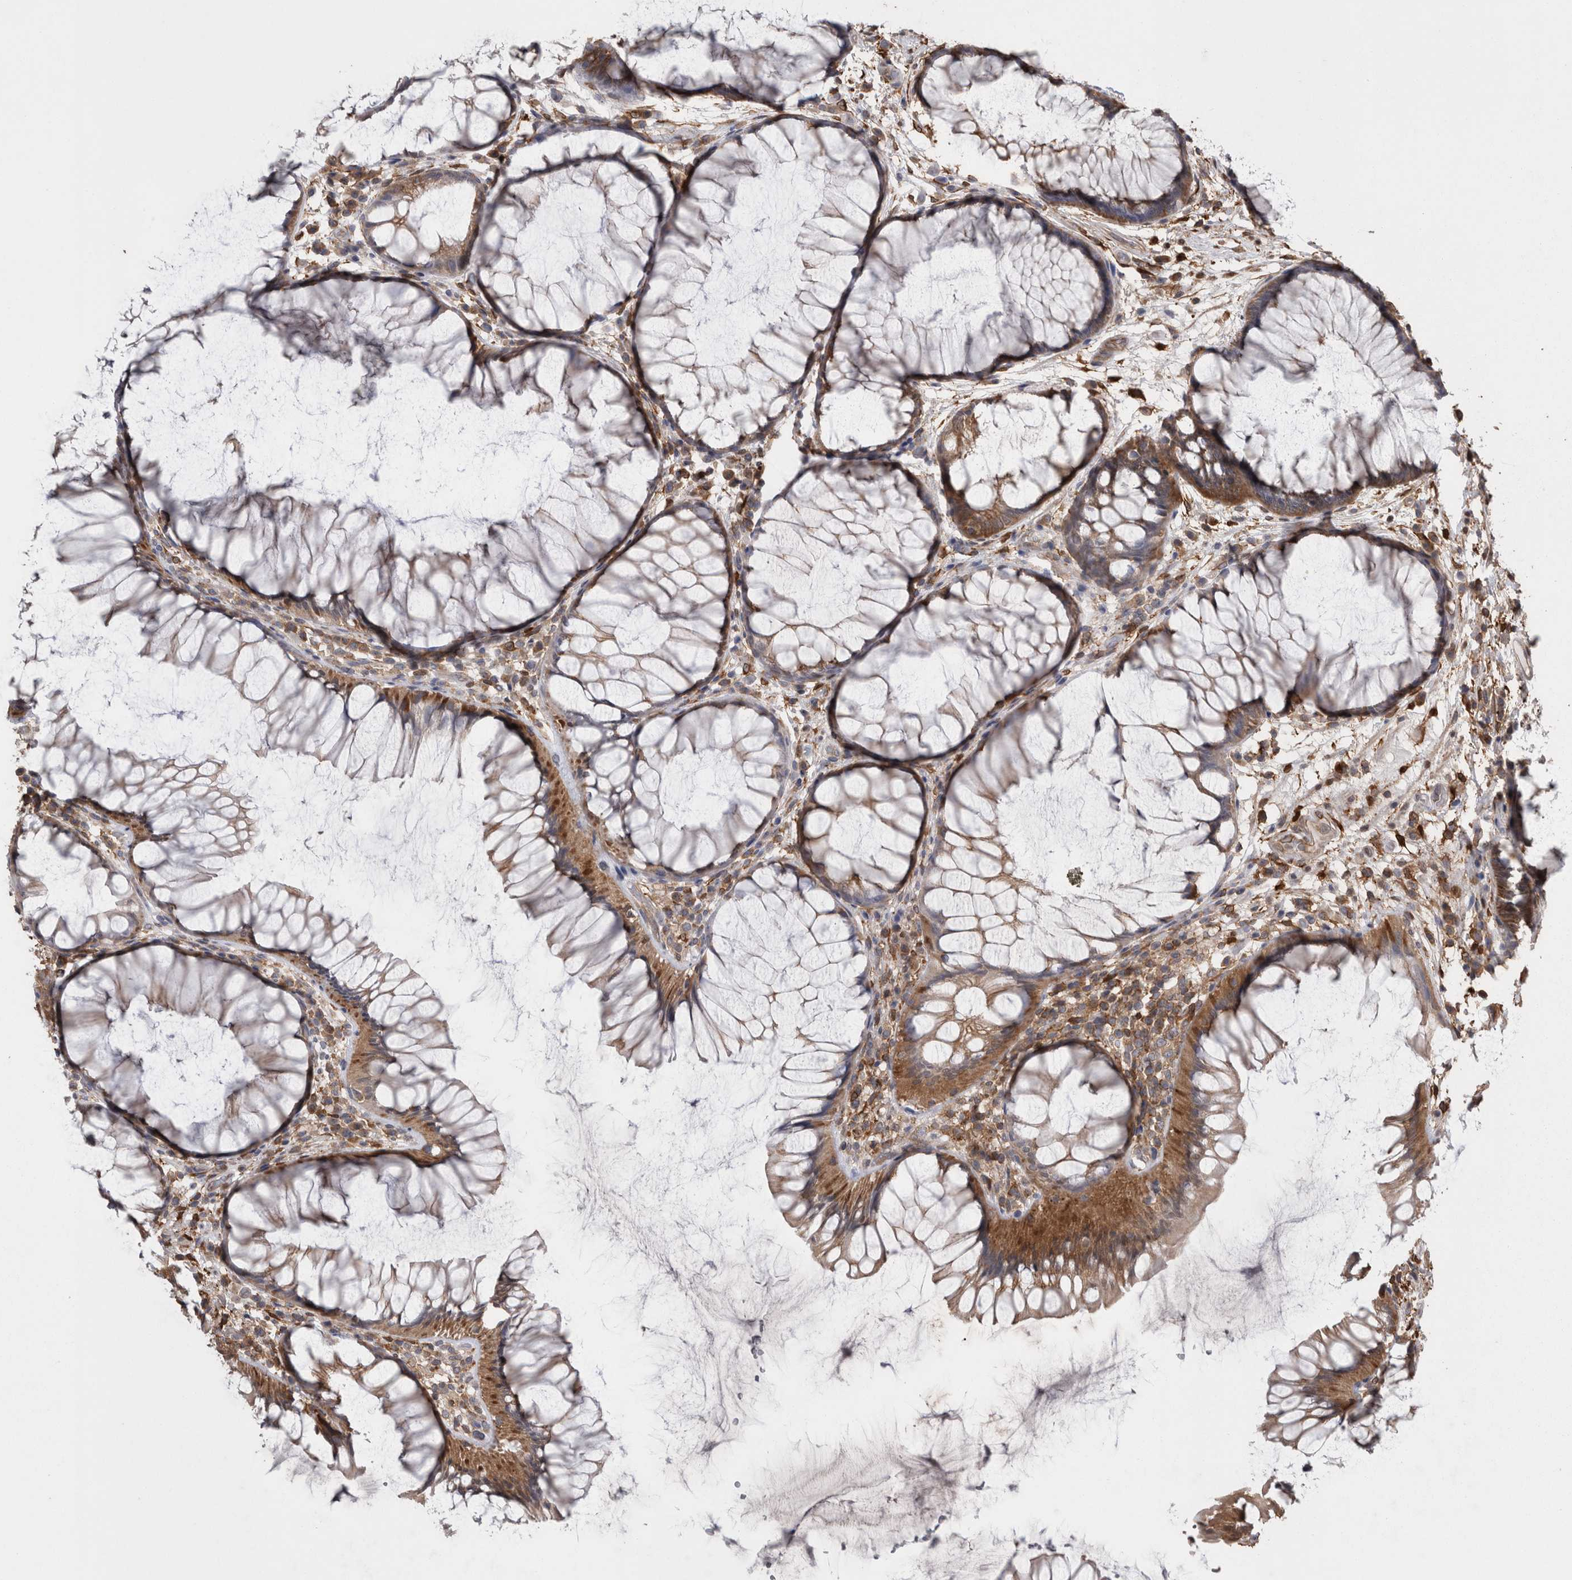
{"staining": {"intensity": "strong", "quantity": ">75%", "location": "cytoplasmic/membranous"}, "tissue": "rectum", "cell_type": "Glandular cells", "image_type": "normal", "snomed": [{"axis": "morphology", "description": "Normal tissue, NOS"}, {"axis": "topography", "description": "Rectum"}], "caption": "Glandular cells display high levels of strong cytoplasmic/membranous positivity in about >75% of cells in normal human rectum.", "gene": "DDX6", "patient": {"sex": "male", "age": 51}}